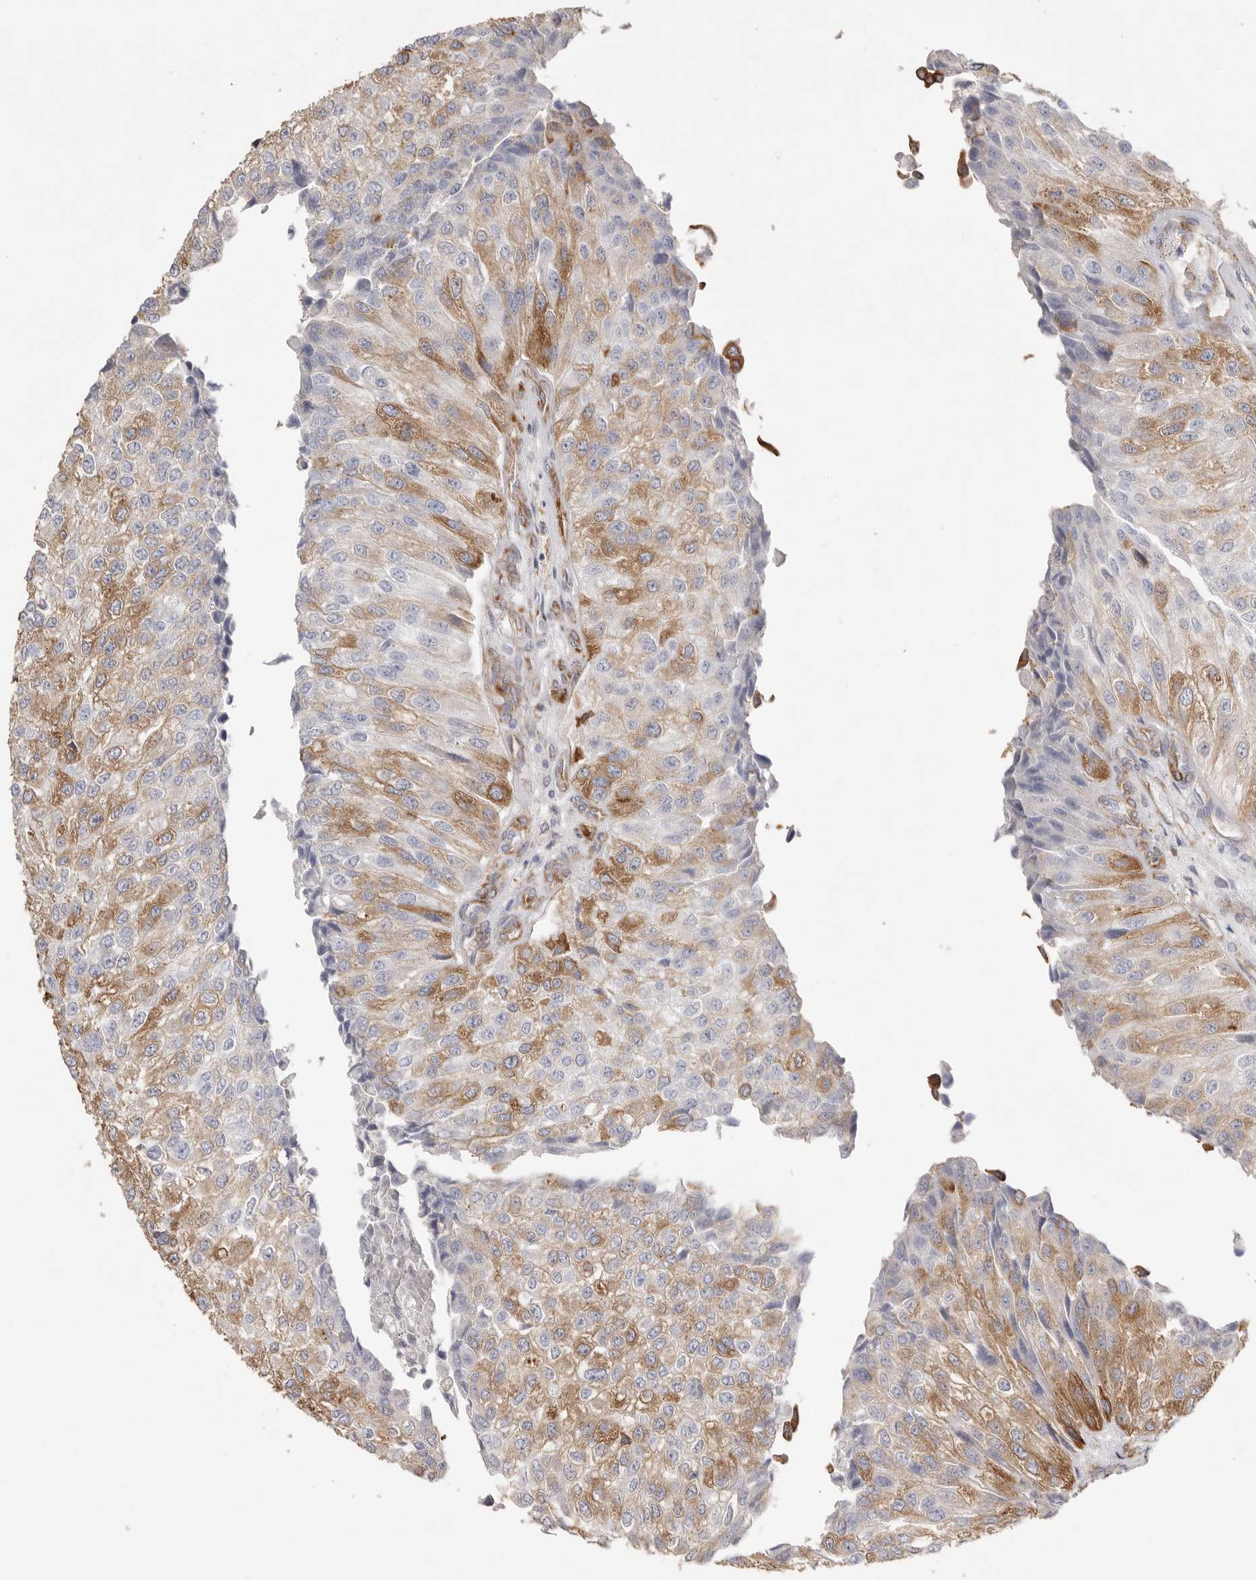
{"staining": {"intensity": "moderate", "quantity": "25%-75%", "location": "cytoplasmic/membranous"}, "tissue": "urothelial cancer", "cell_type": "Tumor cells", "image_type": "cancer", "snomed": [{"axis": "morphology", "description": "Urothelial carcinoma, High grade"}, {"axis": "topography", "description": "Kidney"}, {"axis": "topography", "description": "Urinary bladder"}], "caption": "Protein staining of urothelial carcinoma (high-grade) tissue displays moderate cytoplasmic/membranous expression in about 25%-75% of tumor cells.", "gene": "SERBP1", "patient": {"sex": "male", "age": 77}}